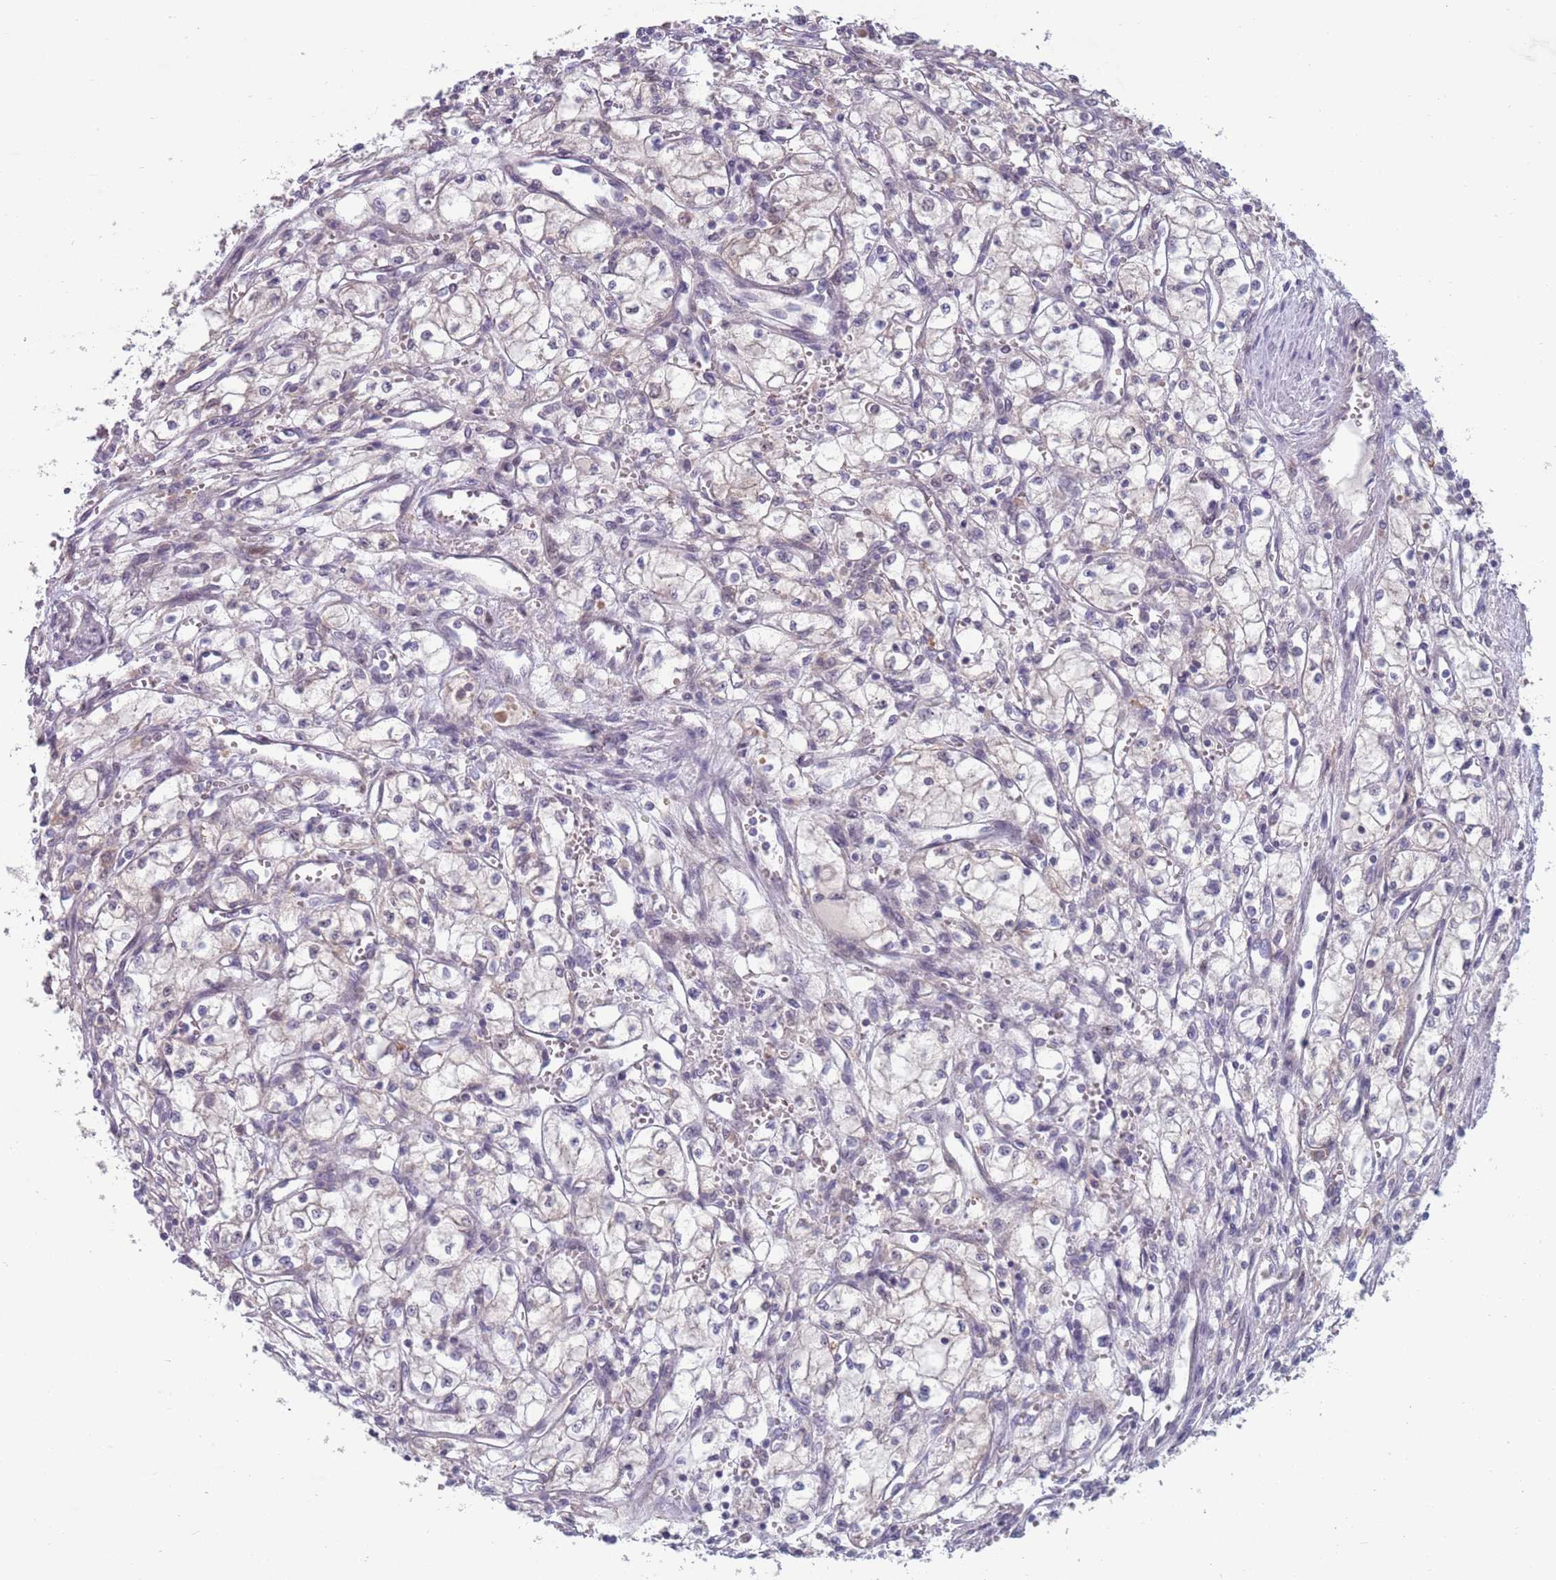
{"staining": {"intensity": "negative", "quantity": "none", "location": "none"}, "tissue": "renal cancer", "cell_type": "Tumor cells", "image_type": "cancer", "snomed": [{"axis": "morphology", "description": "Adenocarcinoma, NOS"}, {"axis": "topography", "description": "Kidney"}], "caption": "This is an immunohistochemistry photomicrograph of renal adenocarcinoma. There is no staining in tumor cells.", "gene": "CLNS1A", "patient": {"sex": "male", "age": 59}}